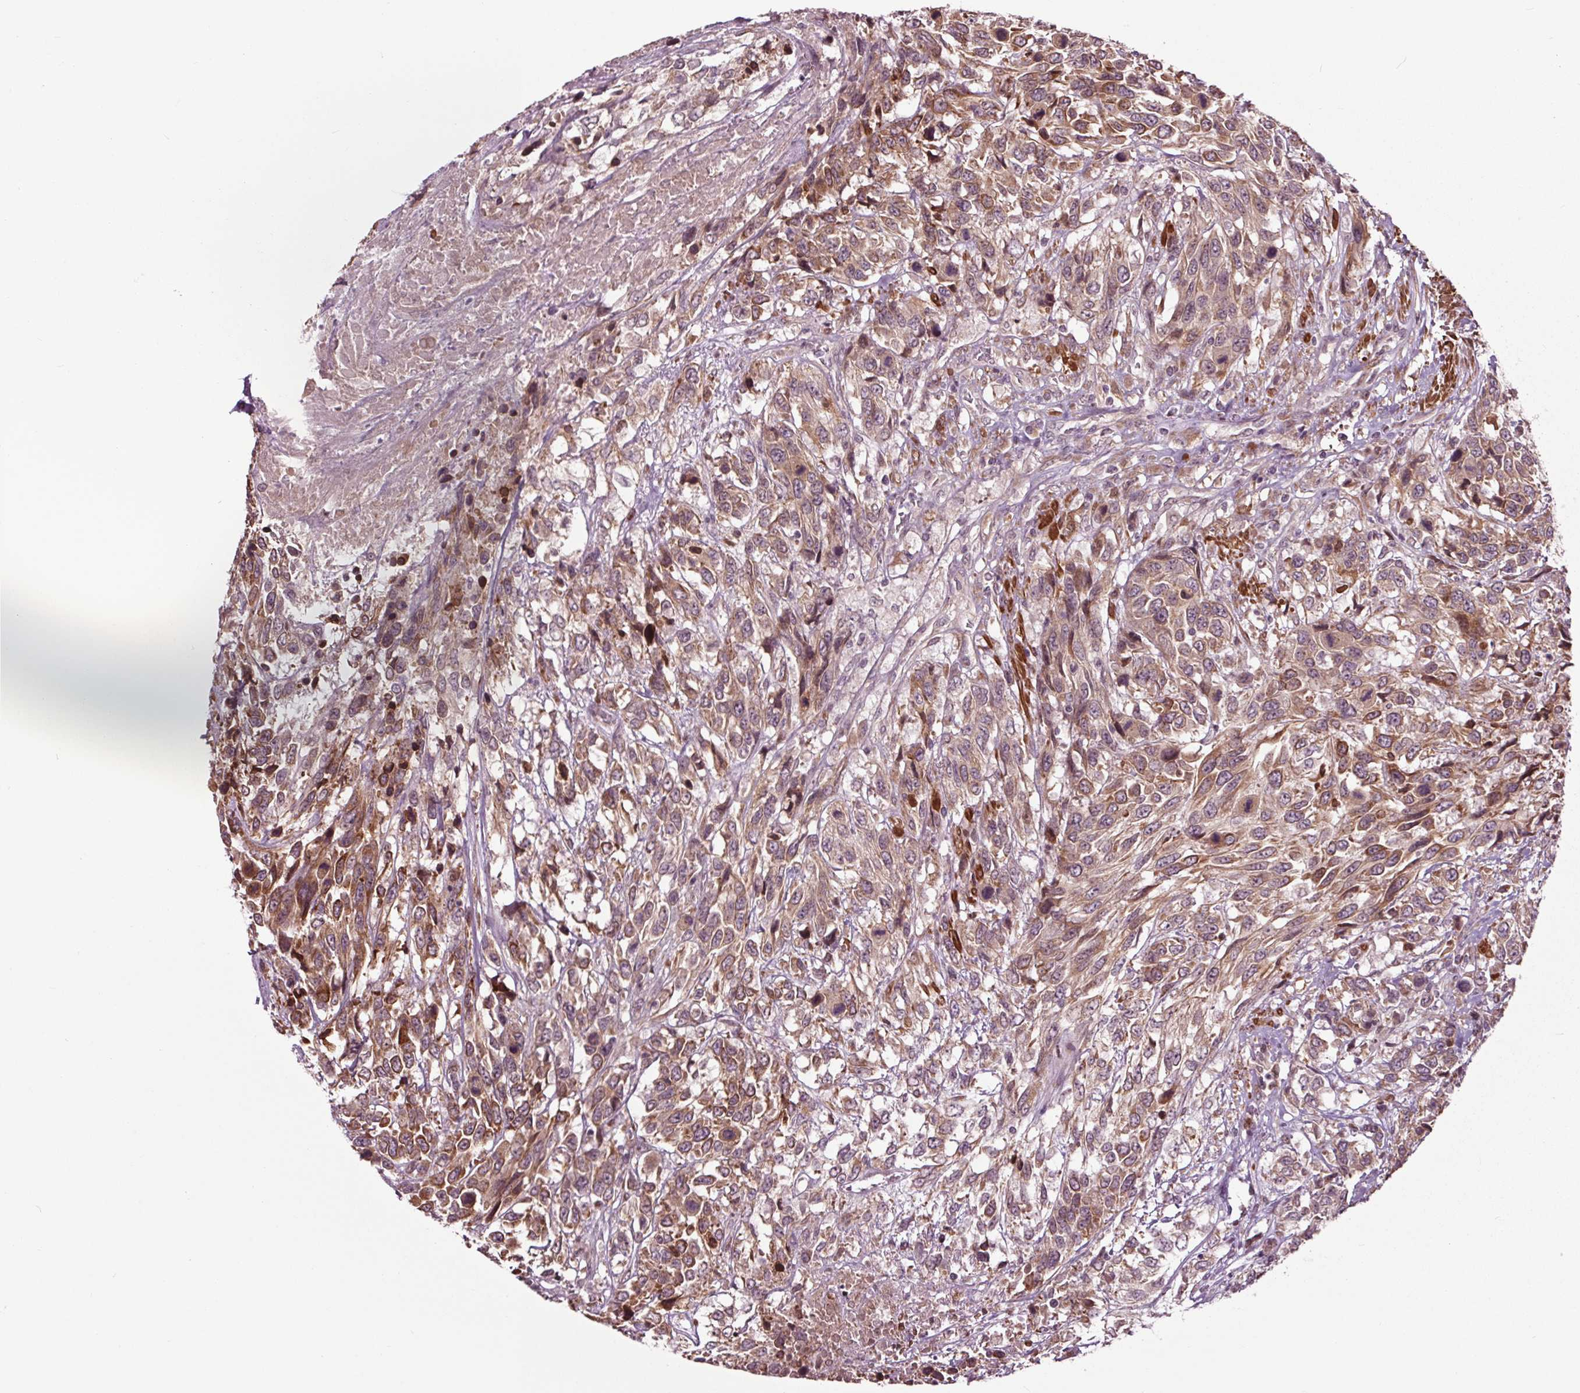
{"staining": {"intensity": "moderate", "quantity": "25%-75%", "location": "cytoplasmic/membranous"}, "tissue": "urothelial cancer", "cell_type": "Tumor cells", "image_type": "cancer", "snomed": [{"axis": "morphology", "description": "Urothelial carcinoma, High grade"}, {"axis": "topography", "description": "Urinary bladder"}], "caption": "About 25%-75% of tumor cells in urothelial carcinoma (high-grade) reveal moderate cytoplasmic/membranous protein expression as visualized by brown immunohistochemical staining.", "gene": "HAUS5", "patient": {"sex": "female", "age": 70}}